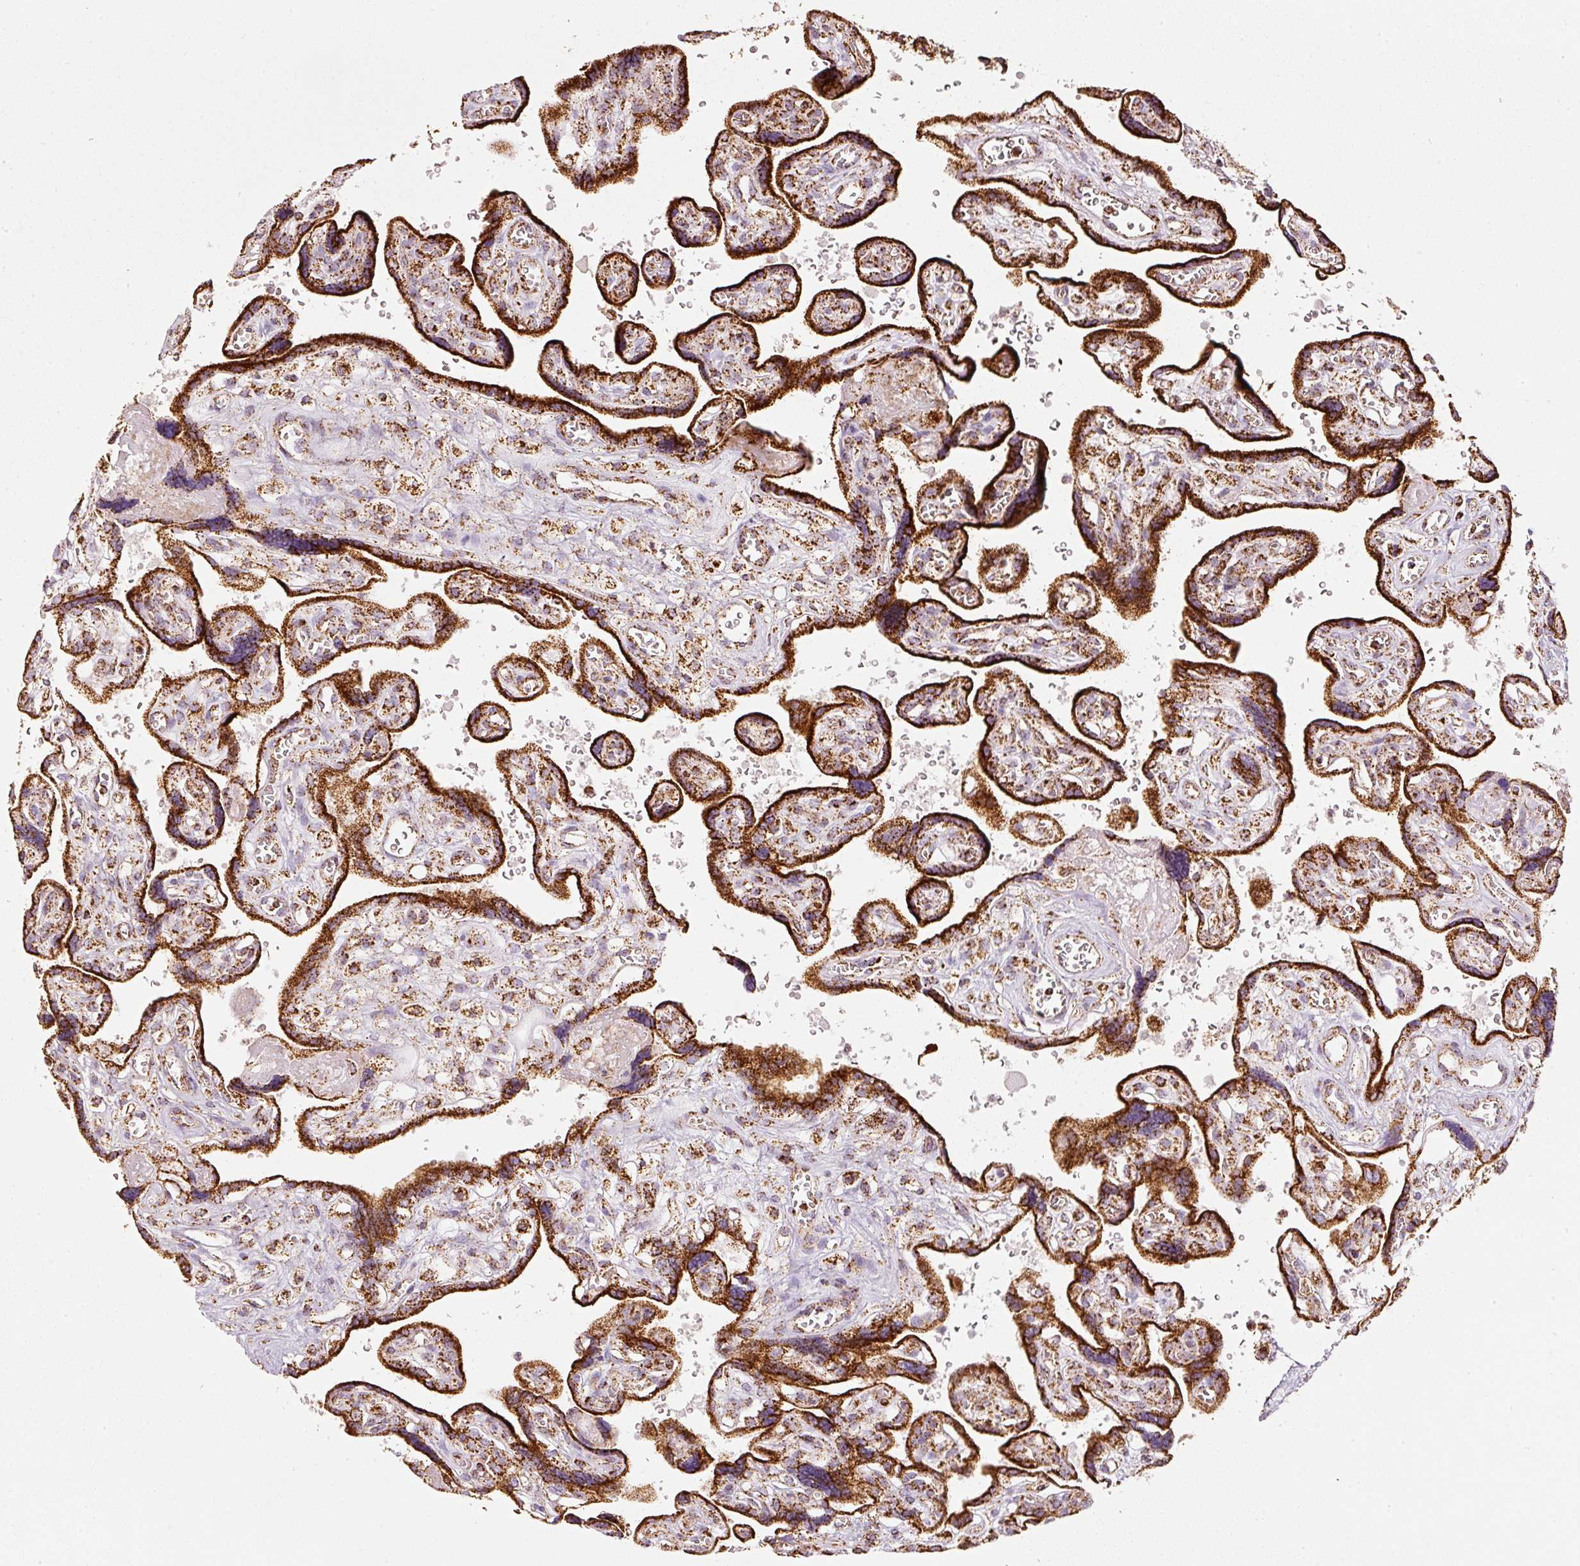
{"staining": {"intensity": "strong", "quantity": ">75%", "location": "cytoplasmic/membranous"}, "tissue": "placenta", "cell_type": "Trophoblastic cells", "image_type": "normal", "snomed": [{"axis": "morphology", "description": "Normal tissue, NOS"}, {"axis": "topography", "description": "Placenta"}], "caption": "Protein expression analysis of normal human placenta reveals strong cytoplasmic/membranous expression in about >75% of trophoblastic cells. Using DAB (3,3'-diaminobenzidine) (brown) and hematoxylin (blue) stains, captured at high magnification using brightfield microscopy.", "gene": "UQCRC1", "patient": {"sex": "female", "age": 39}}